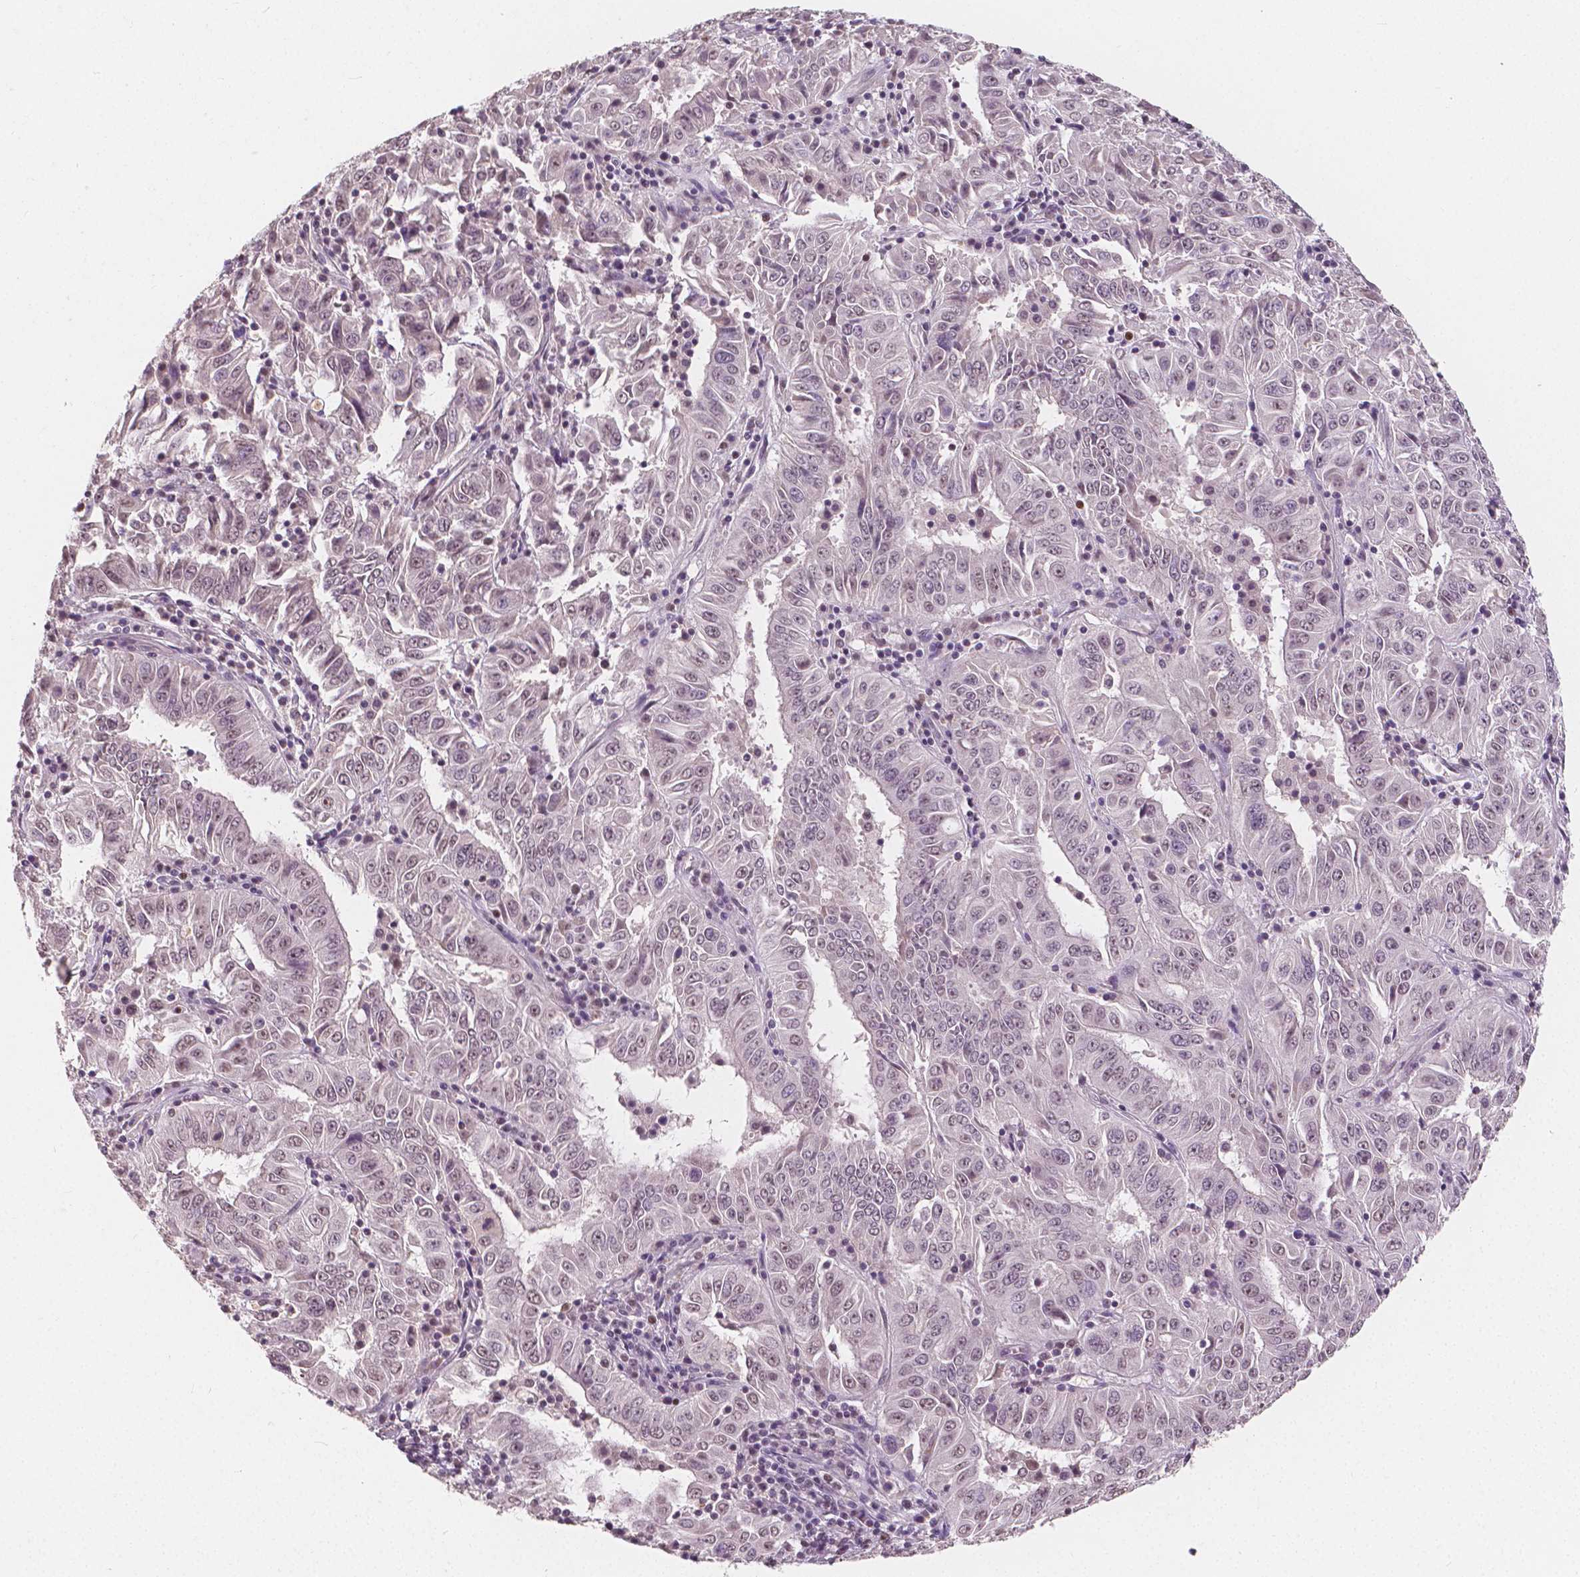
{"staining": {"intensity": "weak", "quantity": "25%-75%", "location": "nuclear"}, "tissue": "pancreatic cancer", "cell_type": "Tumor cells", "image_type": "cancer", "snomed": [{"axis": "morphology", "description": "Adenocarcinoma, NOS"}, {"axis": "topography", "description": "Pancreas"}], "caption": "Protein expression analysis of human adenocarcinoma (pancreatic) reveals weak nuclear positivity in about 25%-75% of tumor cells.", "gene": "NOLC1", "patient": {"sex": "male", "age": 63}}